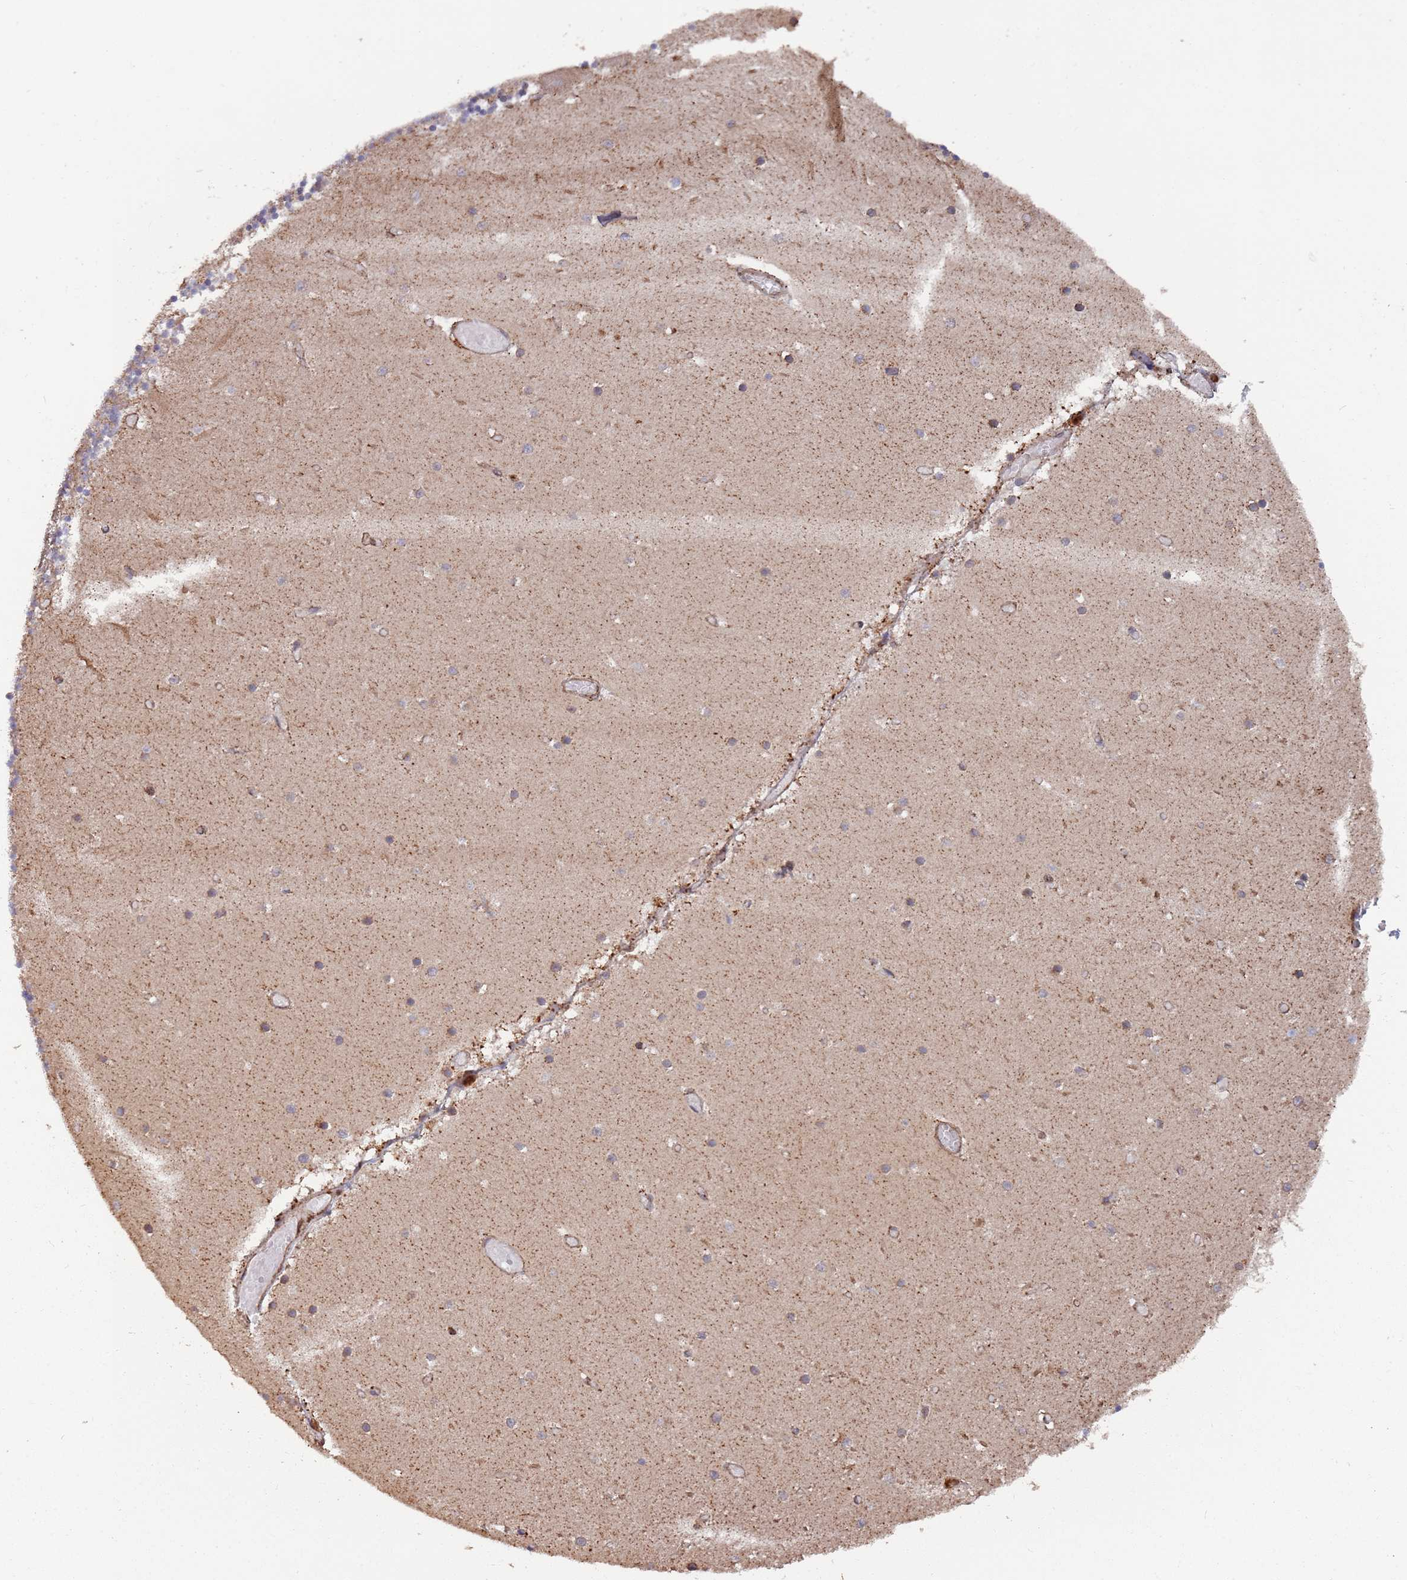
{"staining": {"intensity": "moderate", "quantity": "25%-75%", "location": "cytoplasmic/membranous"}, "tissue": "cerebellum", "cell_type": "Cells in granular layer", "image_type": "normal", "snomed": [{"axis": "morphology", "description": "Normal tissue, NOS"}, {"axis": "topography", "description": "Cerebellum"}], "caption": "An IHC image of unremarkable tissue is shown. Protein staining in brown labels moderate cytoplasmic/membranous positivity in cerebellum within cells in granular layer.", "gene": "LACC1", "patient": {"sex": "female", "age": 28}}